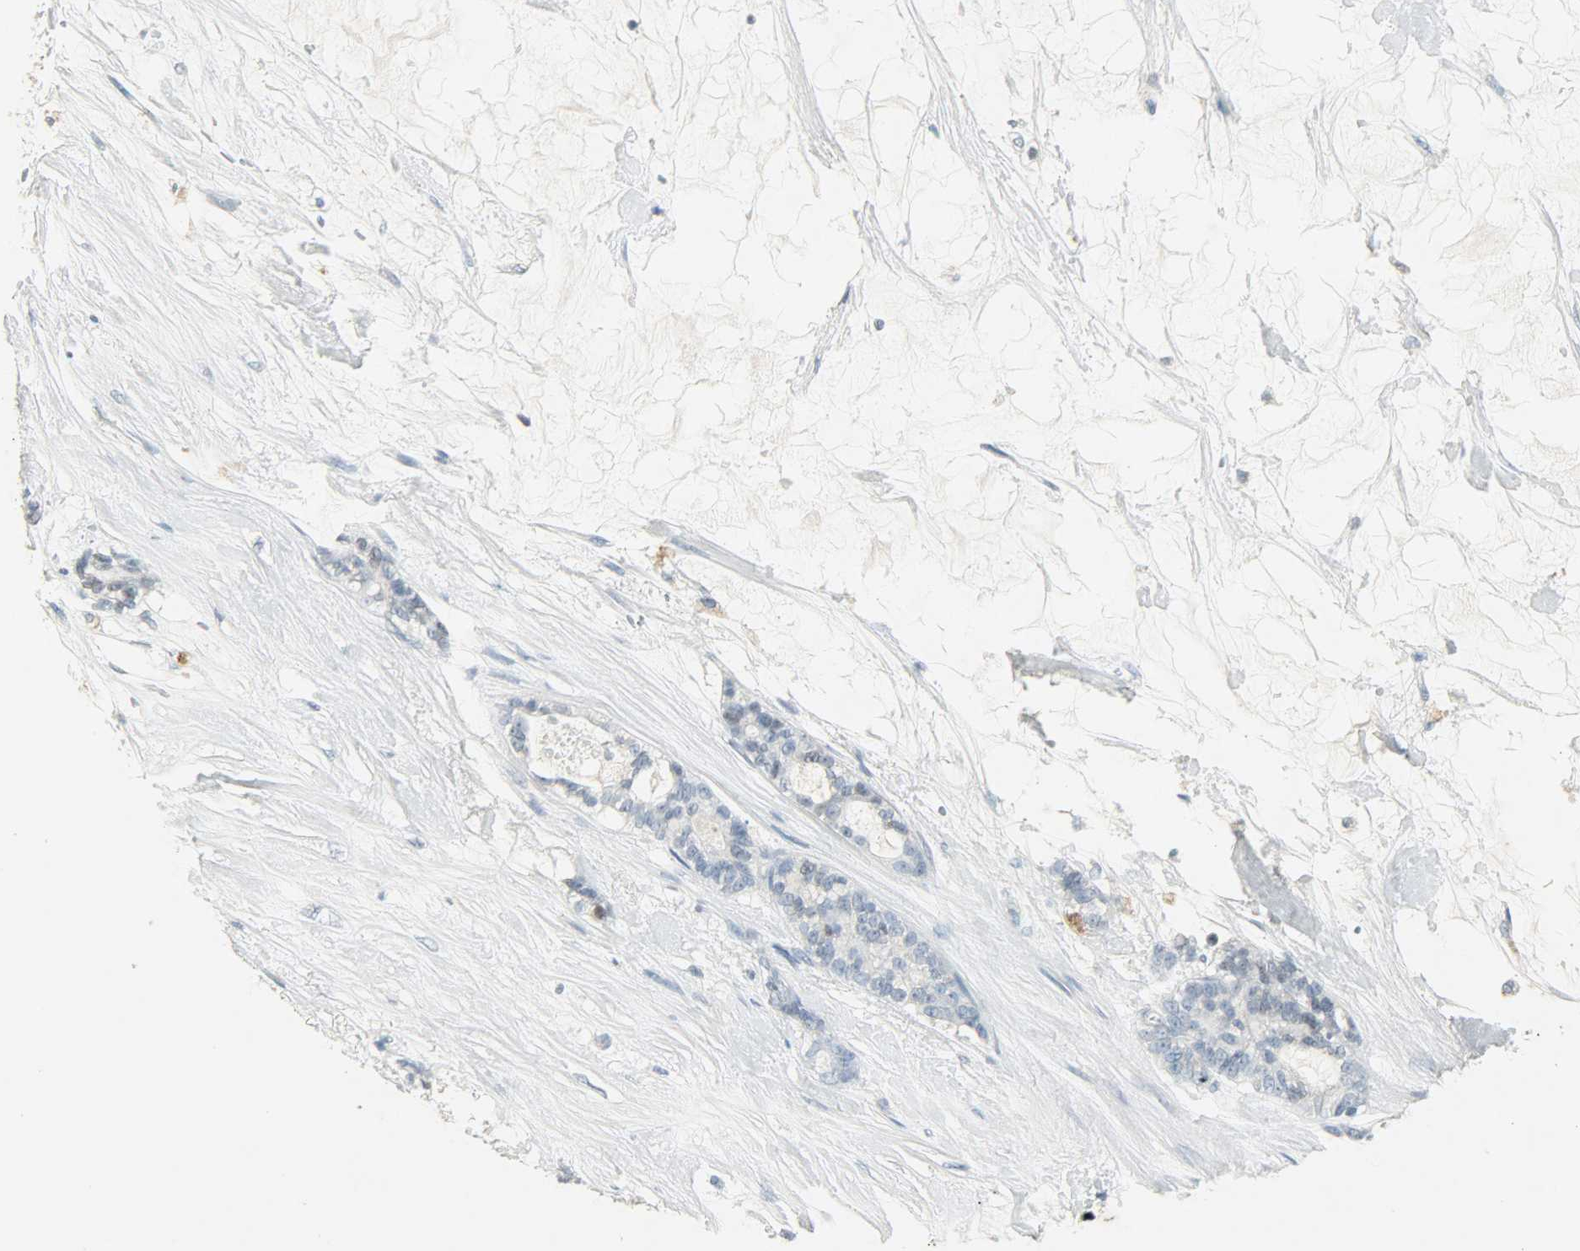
{"staining": {"intensity": "negative", "quantity": "none", "location": "none"}, "tissue": "pancreatic cancer", "cell_type": "Tumor cells", "image_type": "cancer", "snomed": [{"axis": "morphology", "description": "Adenocarcinoma, NOS"}, {"axis": "topography", "description": "Pancreas"}], "caption": "Adenocarcinoma (pancreatic) was stained to show a protein in brown. There is no significant expression in tumor cells.", "gene": "CAMK4", "patient": {"sex": "female", "age": 73}}